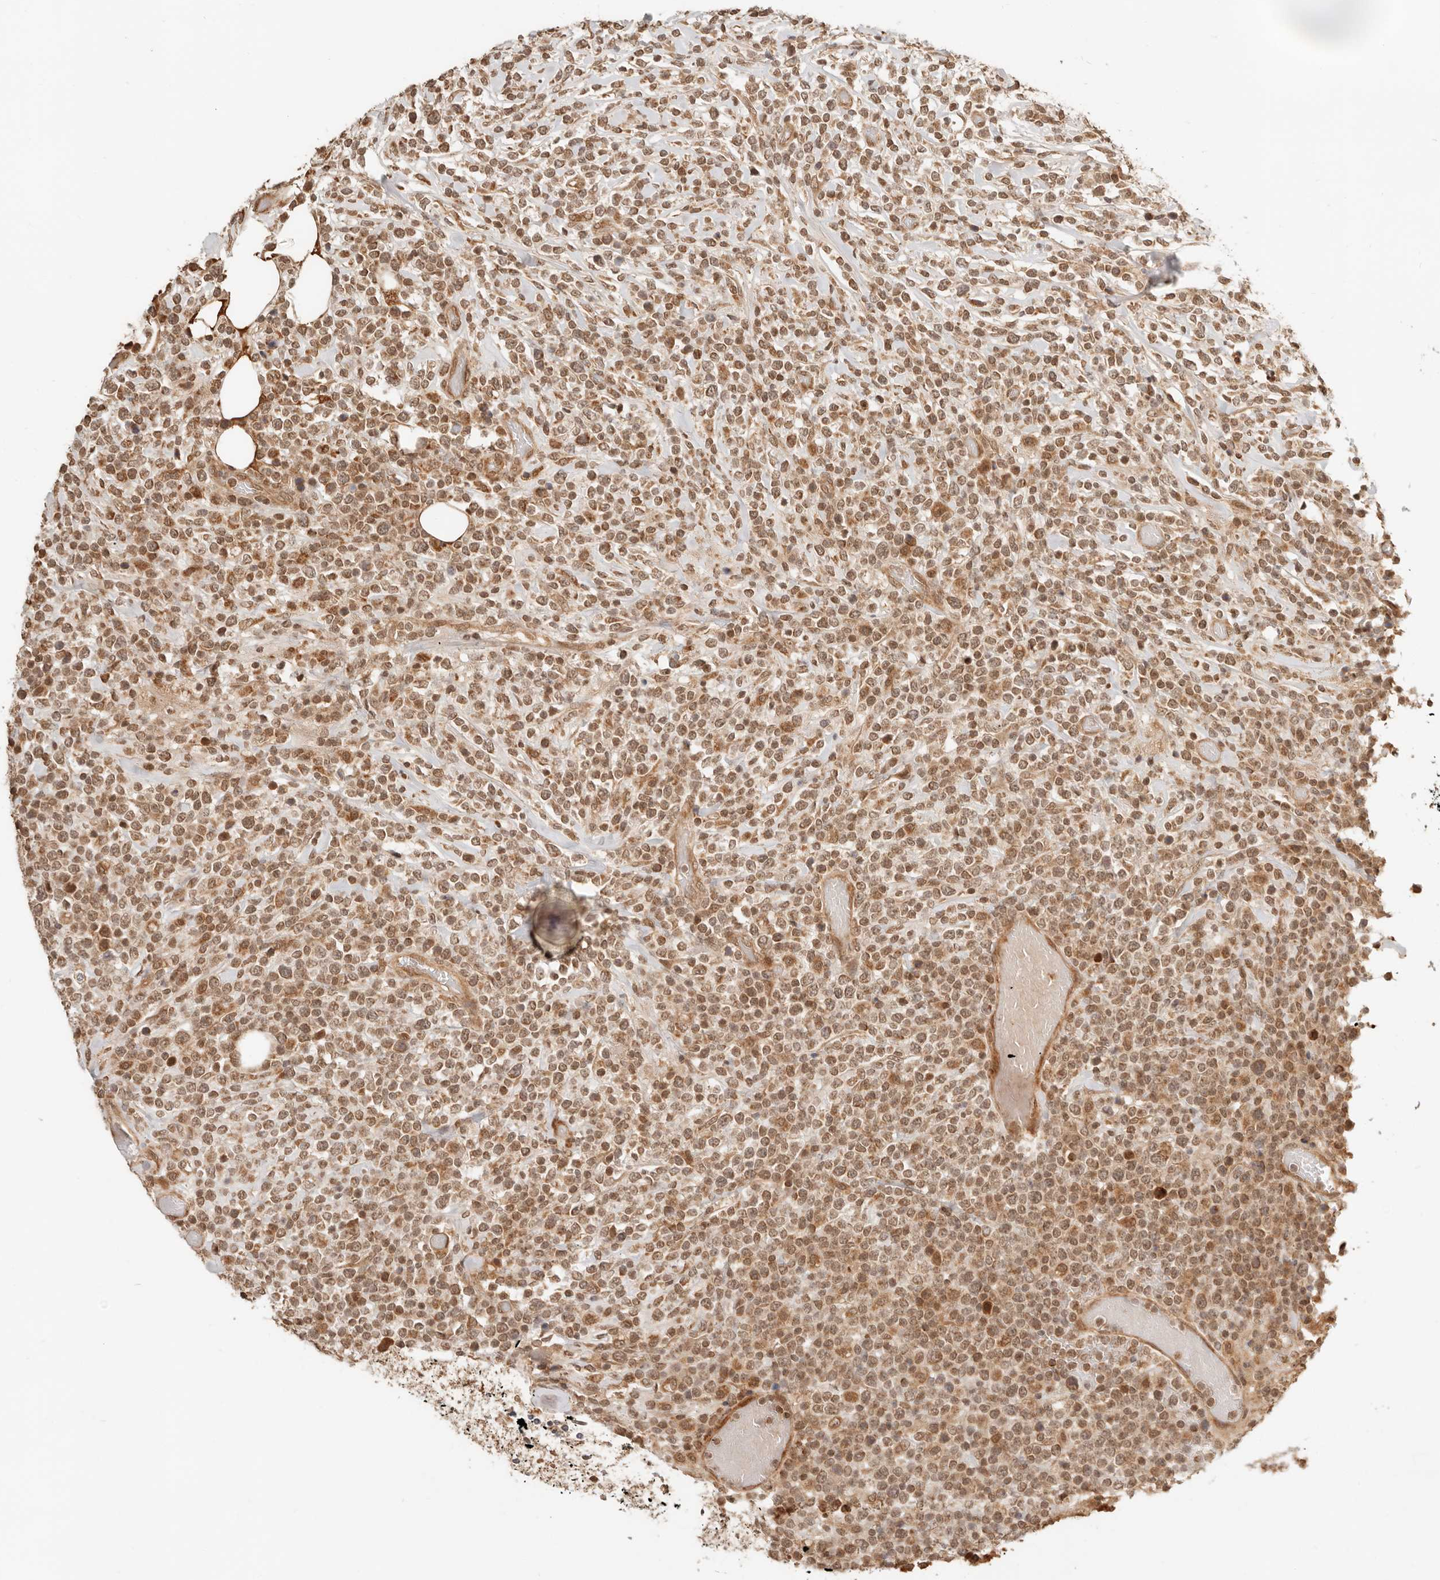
{"staining": {"intensity": "moderate", "quantity": ">75%", "location": "nuclear"}, "tissue": "lymphoma", "cell_type": "Tumor cells", "image_type": "cancer", "snomed": [{"axis": "morphology", "description": "Malignant lymphoma, non-Hodgkin's type, High grade"}, {"axis": "topography", "description": "Colon"}], "caption": "Immunohistochemical staining of human lymphoma demonstrates medium levels of moderate nuclear positivity in approximately >75% of tumor cells.", "gene": "BAALC", "patient": {"sex": "female", "age": 53}}